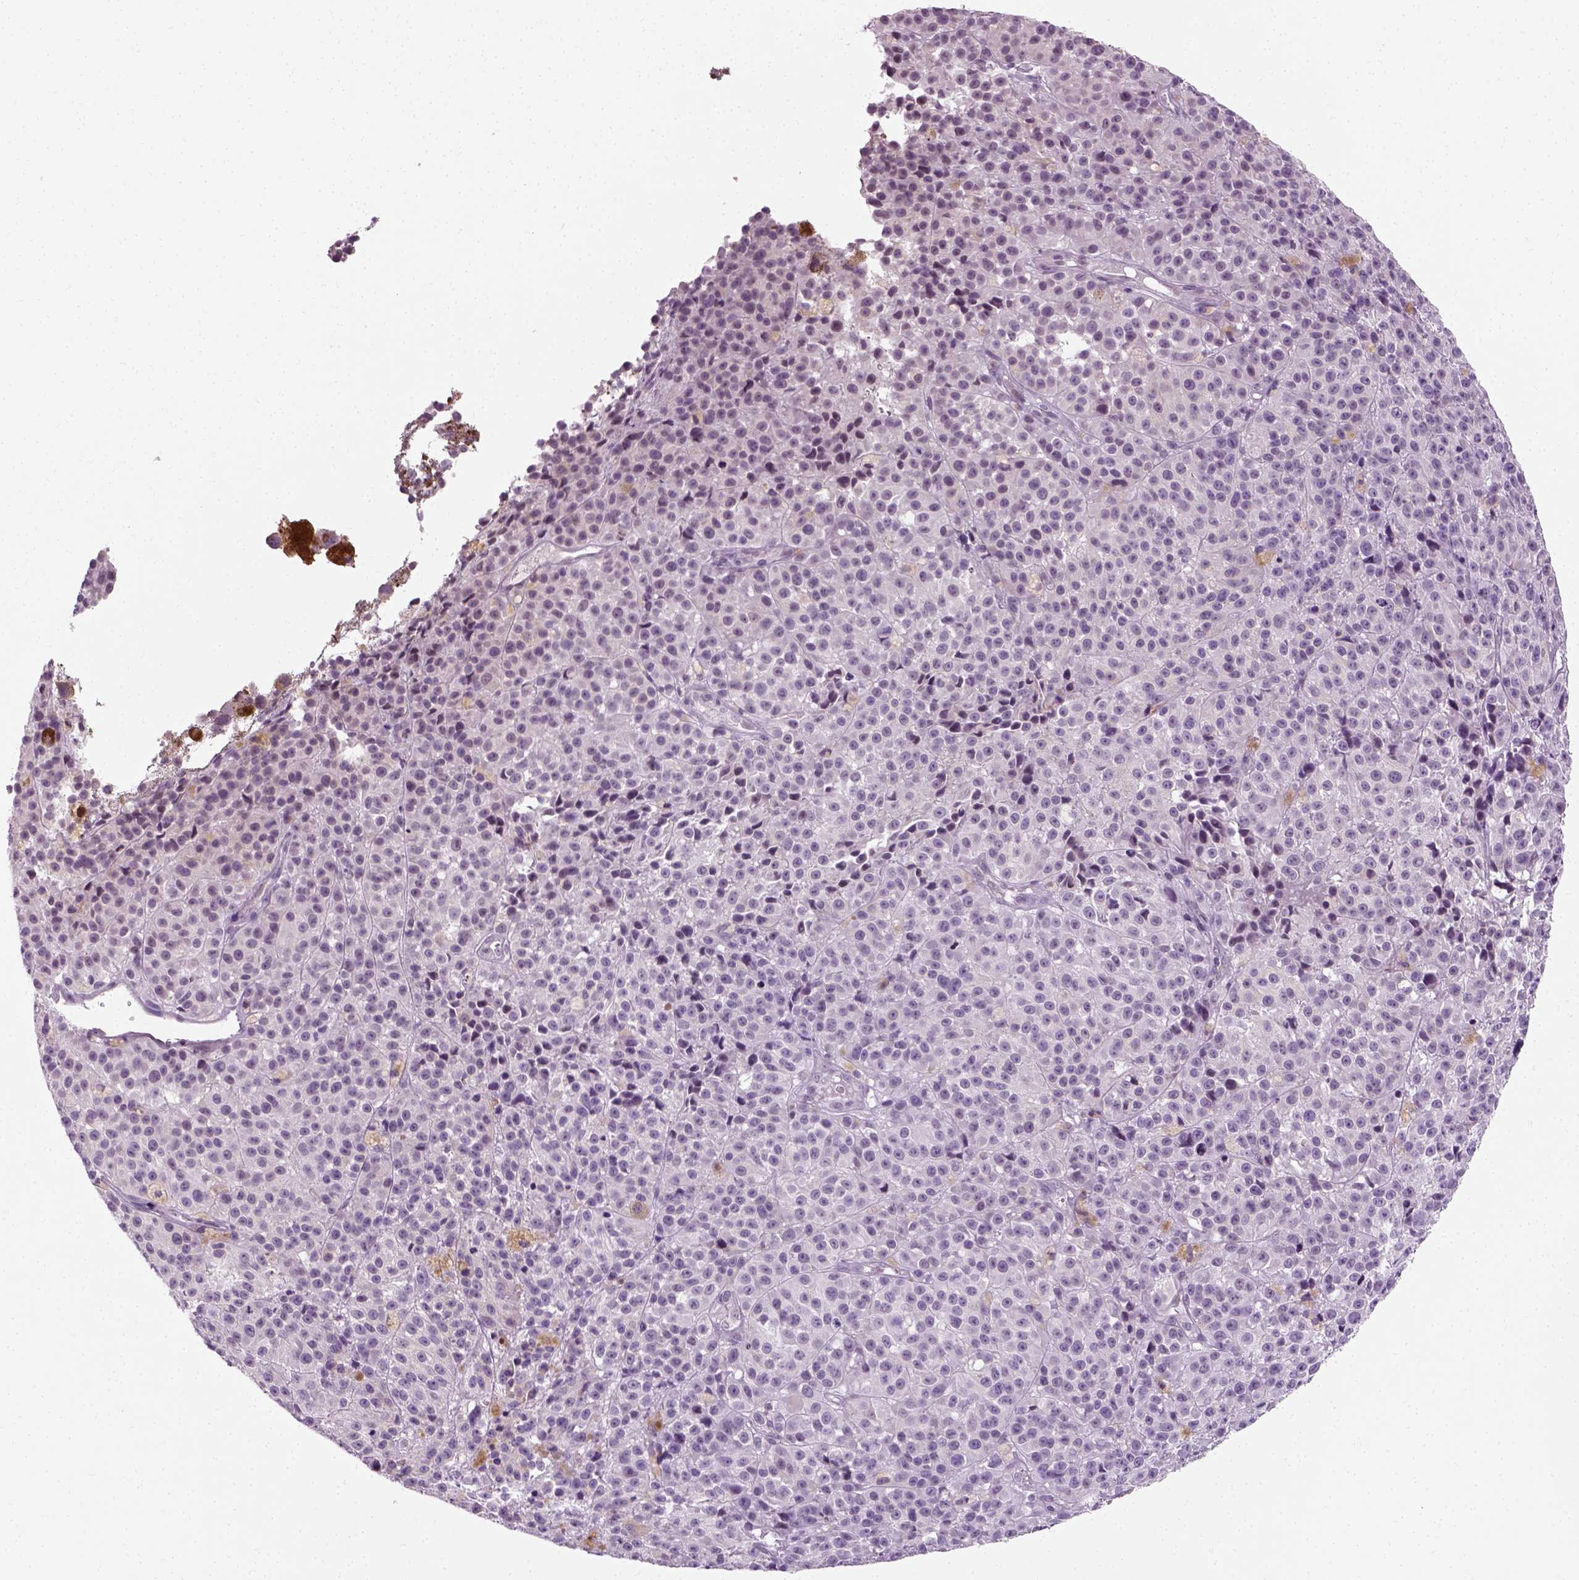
{"staining": {"intensity": "negative", "quantity": "none", "location": "none"}, "tissue": "melanoma", "cell_type": "Tumor cells", "image_type": "cancer", "snomed": [{"axis": "morphology", "description": "Malignant melanoma, NOS"}, {"axis": "topography", "description": "Skin"}], "caption": "The immunohistochemistry micrograph has no significant expression in tumor cells of melanoma tissue.", "gene": "SPATA31E1", "patient": {"sex": "female", "age": 58}}